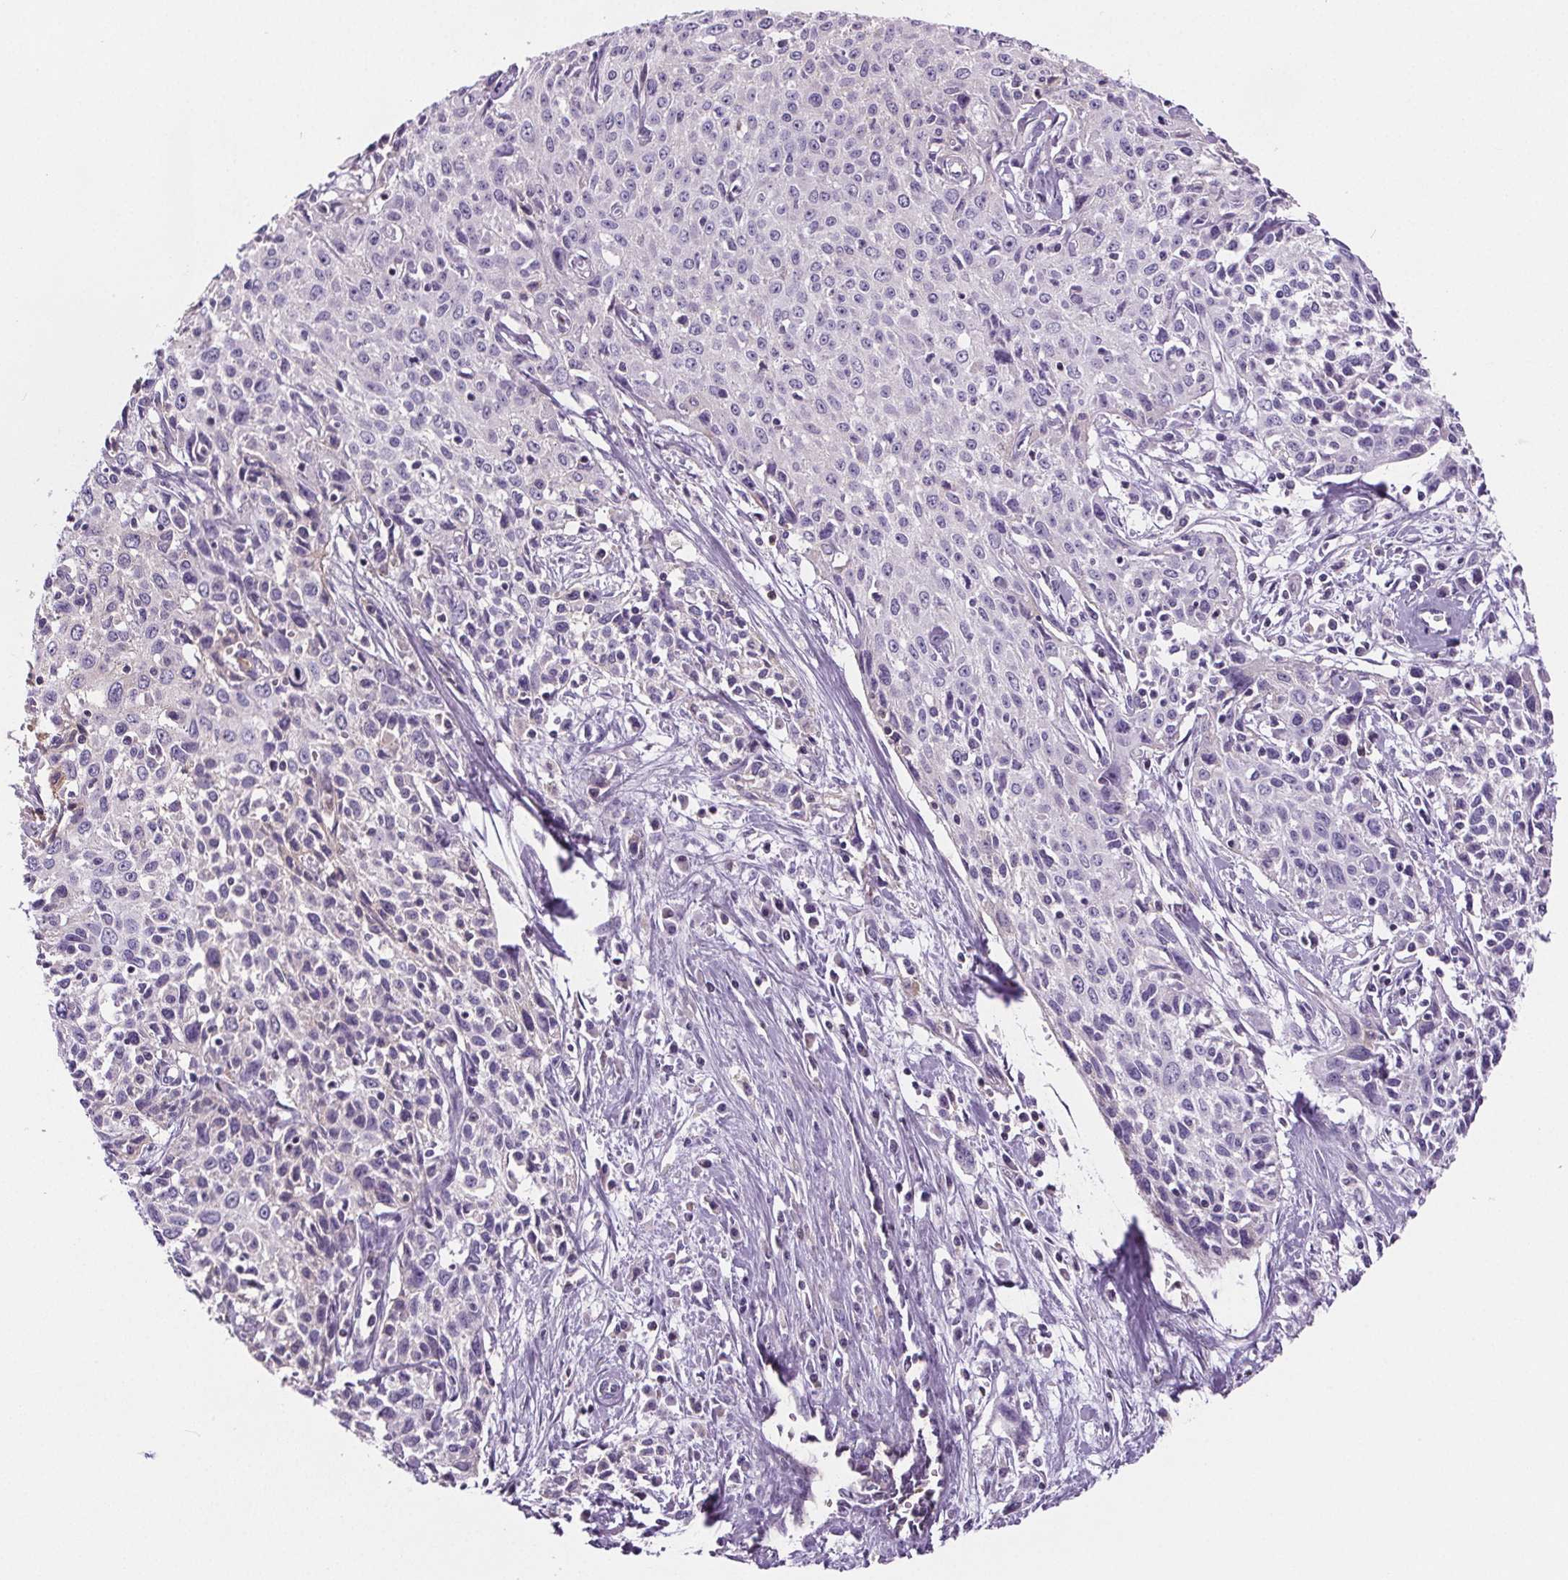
{"staining": {"intensity": "negative", "quantity": "none", "location": "none"}, "tissue": "cervical cancer", "cell_type": "Tumor cells", "image_type": "cancer", "snomed": [{"axis": "morphology", "description": "Squamous cell carcinoma, NOS"}, {"axis": "topography", "description": "Cervix"}], "caption": "IHC micrograph of neoplastic tissue: human cervical cancer stained with DAB displays no significant protein expression in tumor cells.", "gene": "CD5L", "patient": {"sex": "female", "age": 38}}